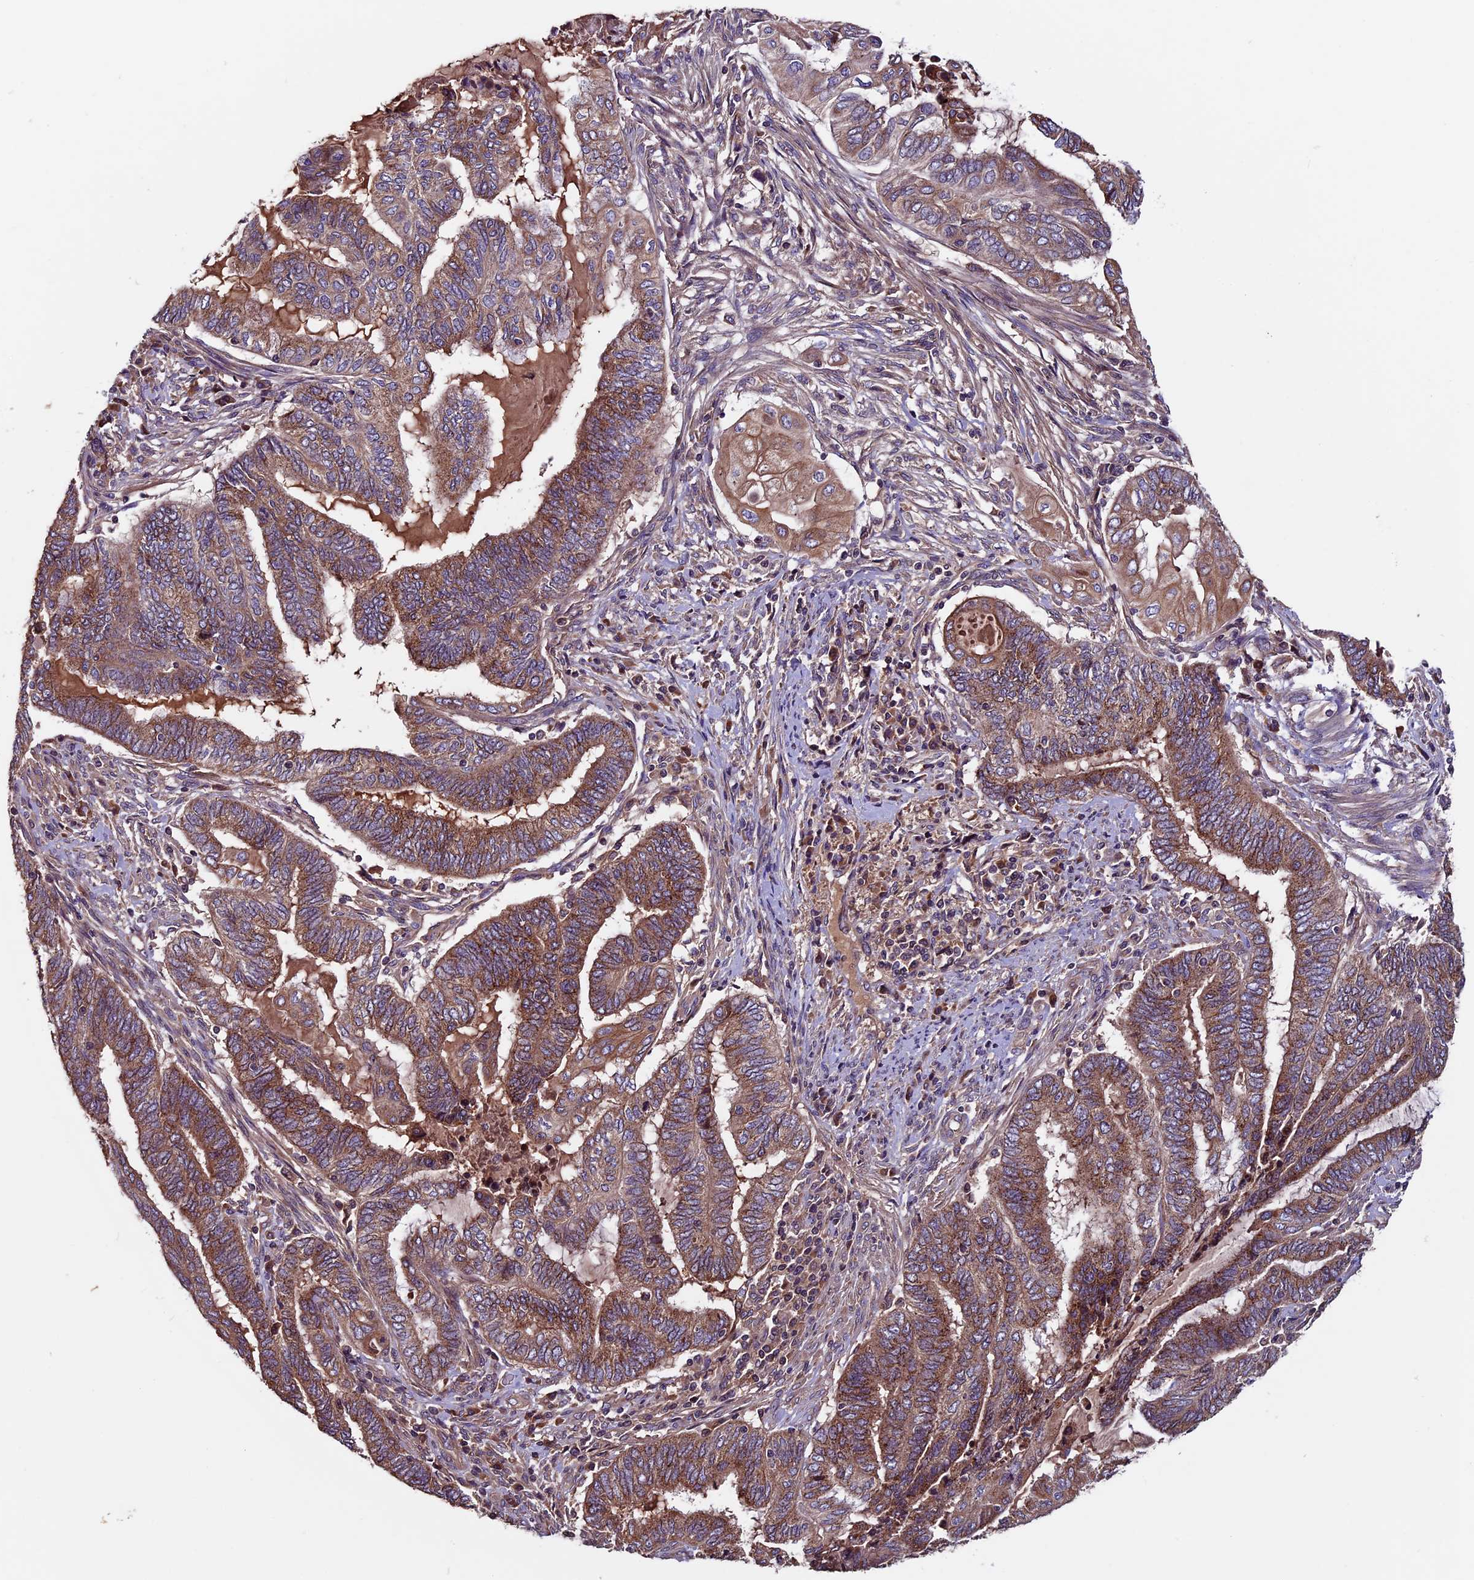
{"staining": {"intensity": "moderate", "quantity": ">75%", "location": "cytoplasmic/membranous"}, "tissue": "endometrial cancer", "cell_type": "Tumor cells", "image_type": "cancer", "snomed": [{"axis": "morphology", "description": "Adenocarcinoma, NOS"}, {"axis": "topography", "description": "Uterus"}, {"axis": "topography", "description": "Endometrium"}], "caption": "Immunohistochemistry (DAB) staining of human endometrial cancer reveals moderate cytoplasmic/membranous protein expression in about >75% of tumor cells.", "gene": "ZNF598", "patient": {"sex": "female", "age": 70}}